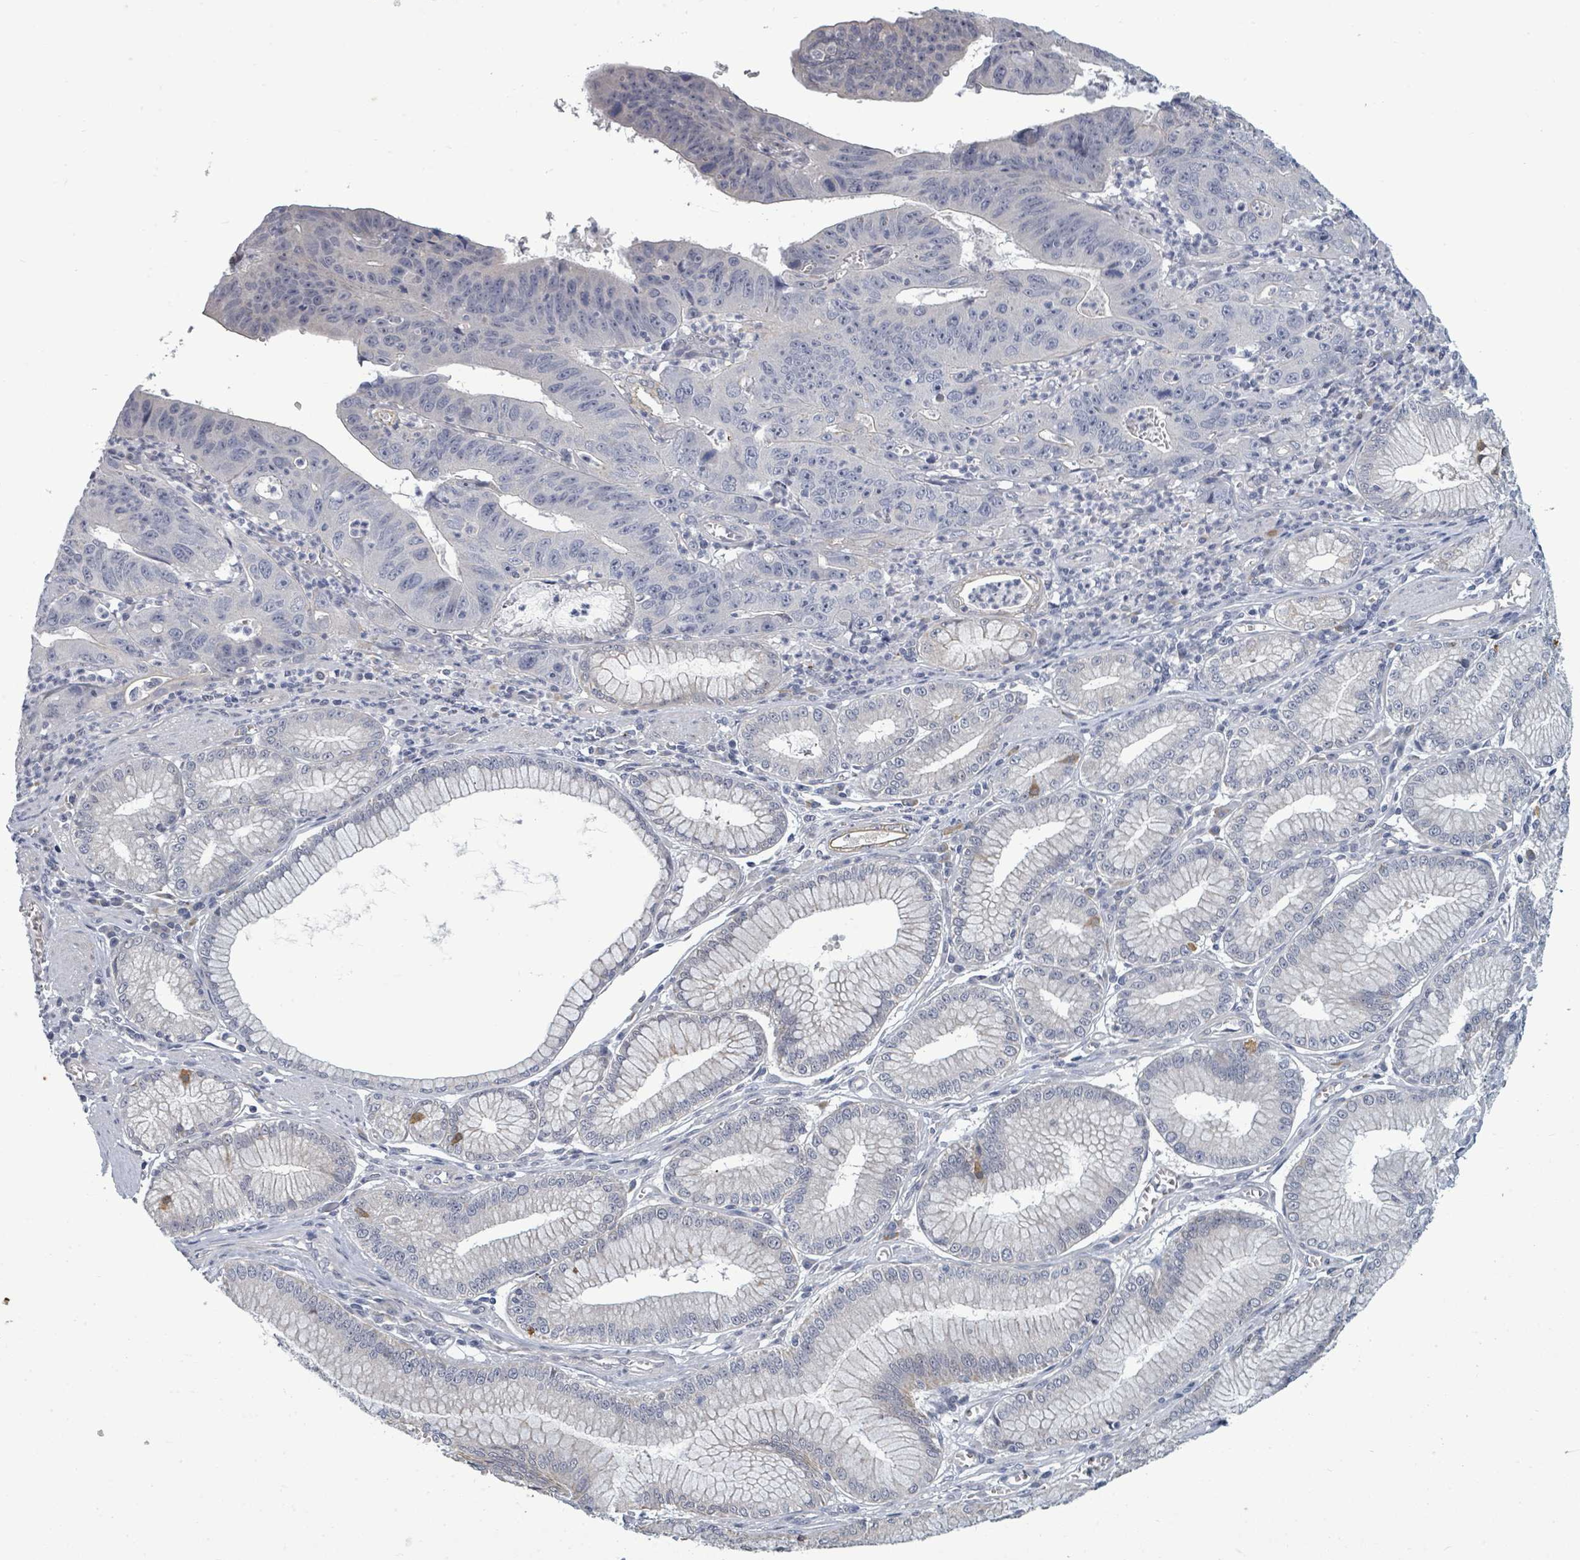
{"staining": {"intensity": "negative", "quantity": "none", "location": "none"}, "tissue": "stomach cancer", "cell_type": "Tumor cells", "image_type": "cancer", "snomed": [{"axis": "morphology", "description": "Adenocarcinoma, NOS"}, {"axis": "topography", "description": "Stomach"}], "caption": "The histopathology image displays no staining of tumor cells in stomach cancer.", "gene": "ASB12", "patient": {"sex": "male", "age": 59}}